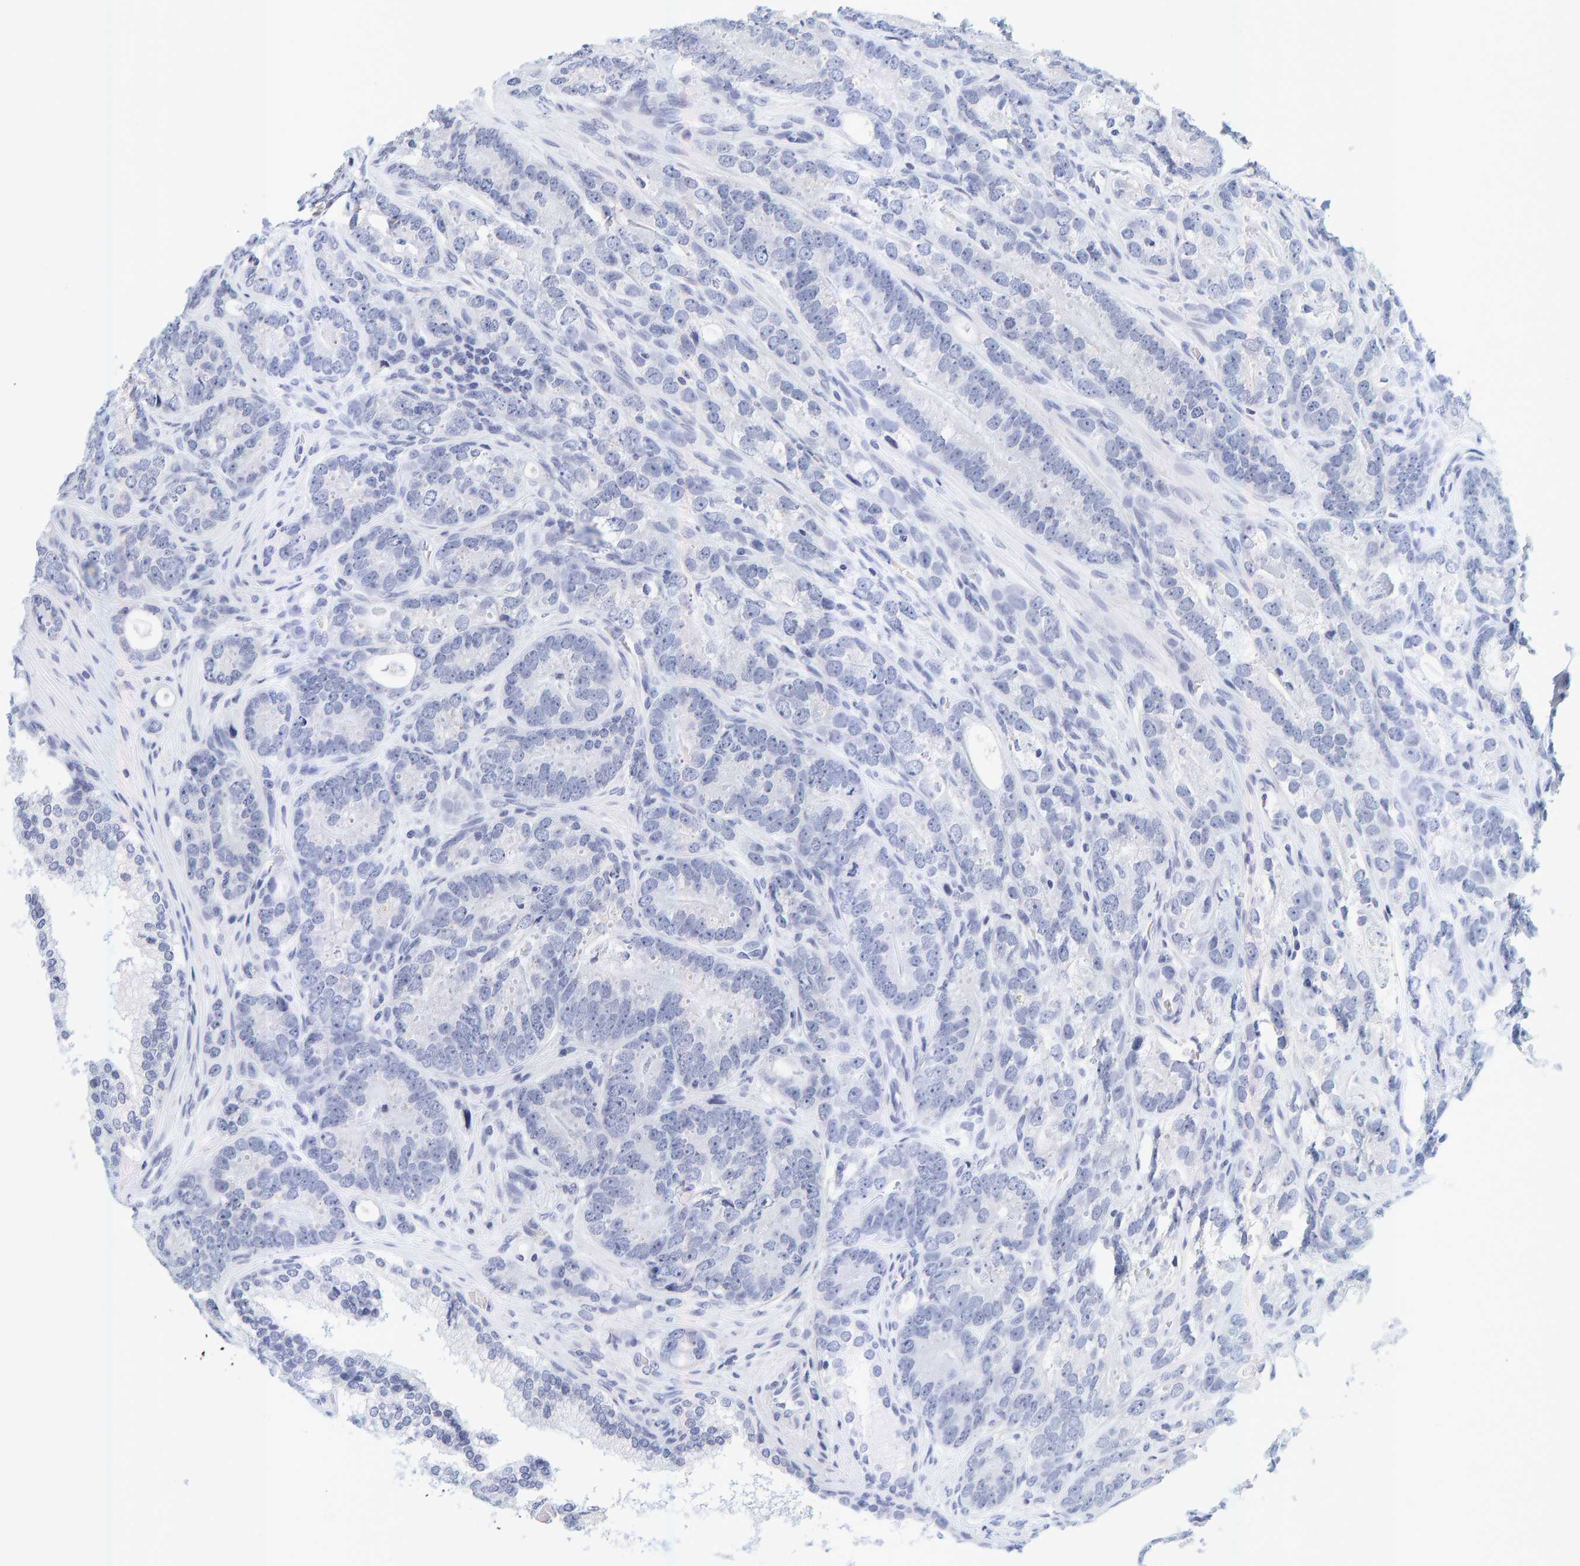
{"staining": {"intensity": "negative", "quantity": "none", "location": "none"}, "tissue": "prostate cancer", "cell_type": "Tumor cells", "image_type": "cancer", "snomed": [{"axis": "morphology", "description": "Adenocarcinoma, High grade"}, {"axis": "topography", "description": "Prostate"}], "caption": "Tumor cells are negative for brown protein staining in prostate high-grade adenocarcinoma.", "gene": "SGPL1", "patient": {"sex": "male", "age": 56}}